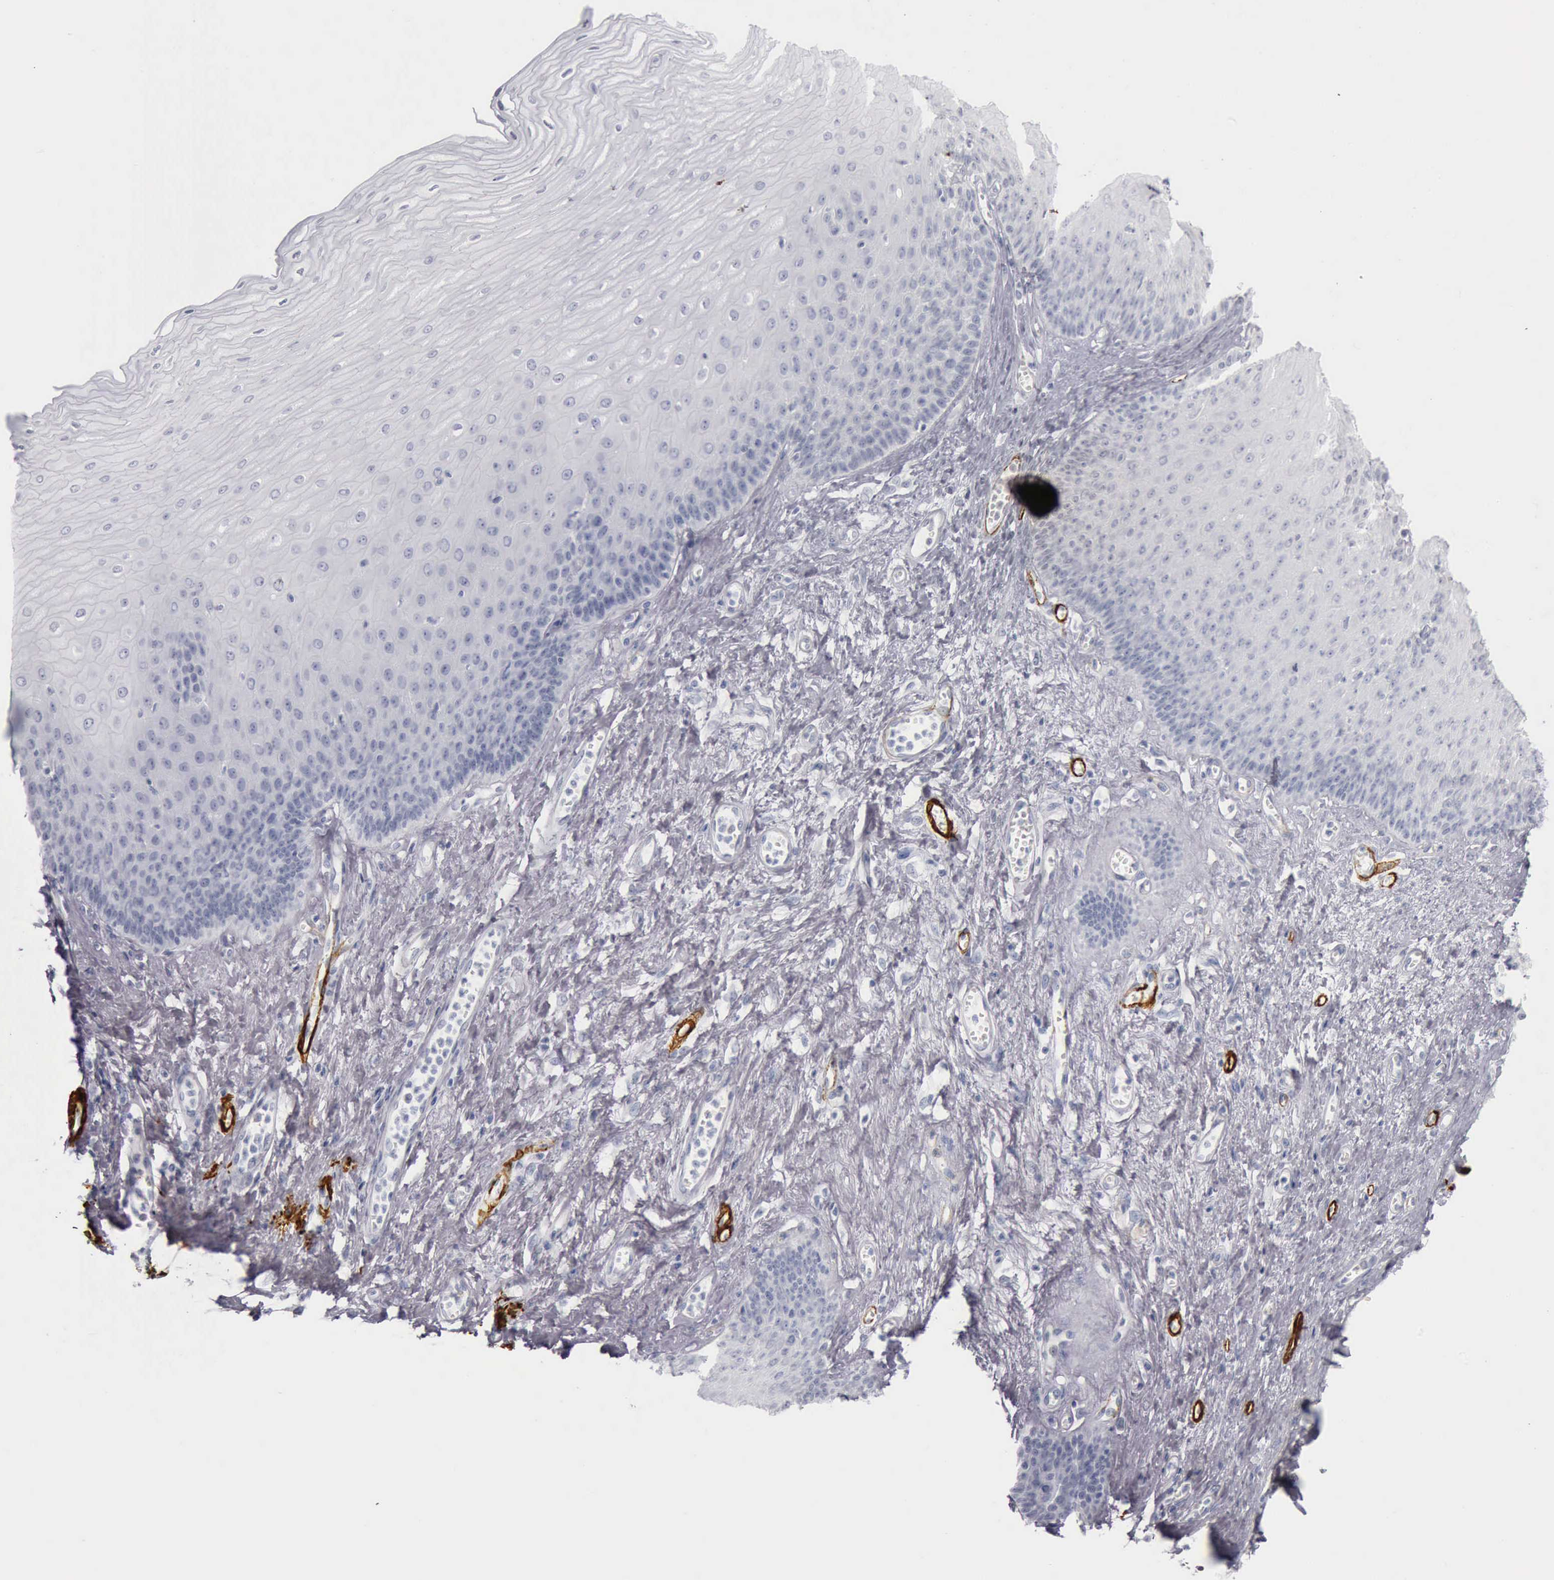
{"staining": {"intensity": "negative", "quantity": "none", "location": "none"}, "tissue": "esophagus", "cell_type": "Squamous epithelial cells", "image_type": "normal", "snomed": [{"axis": "morphology", "description": "Normal tissue, NOS"}, {"axis": "topography", "description": "Esophagus"}], "caption": "Image shows no protein positivity in squamous epithelial cells of benign esophagus. The staining was performed using DAB (3,3'-diaminobenzidine) to visualize the protein expression in brown, while the nuclei were stained in blue with hematoxylin (Magnification: 20x).", "gene": "CALD1", "patient": {"sex": "male", "age": 65}}